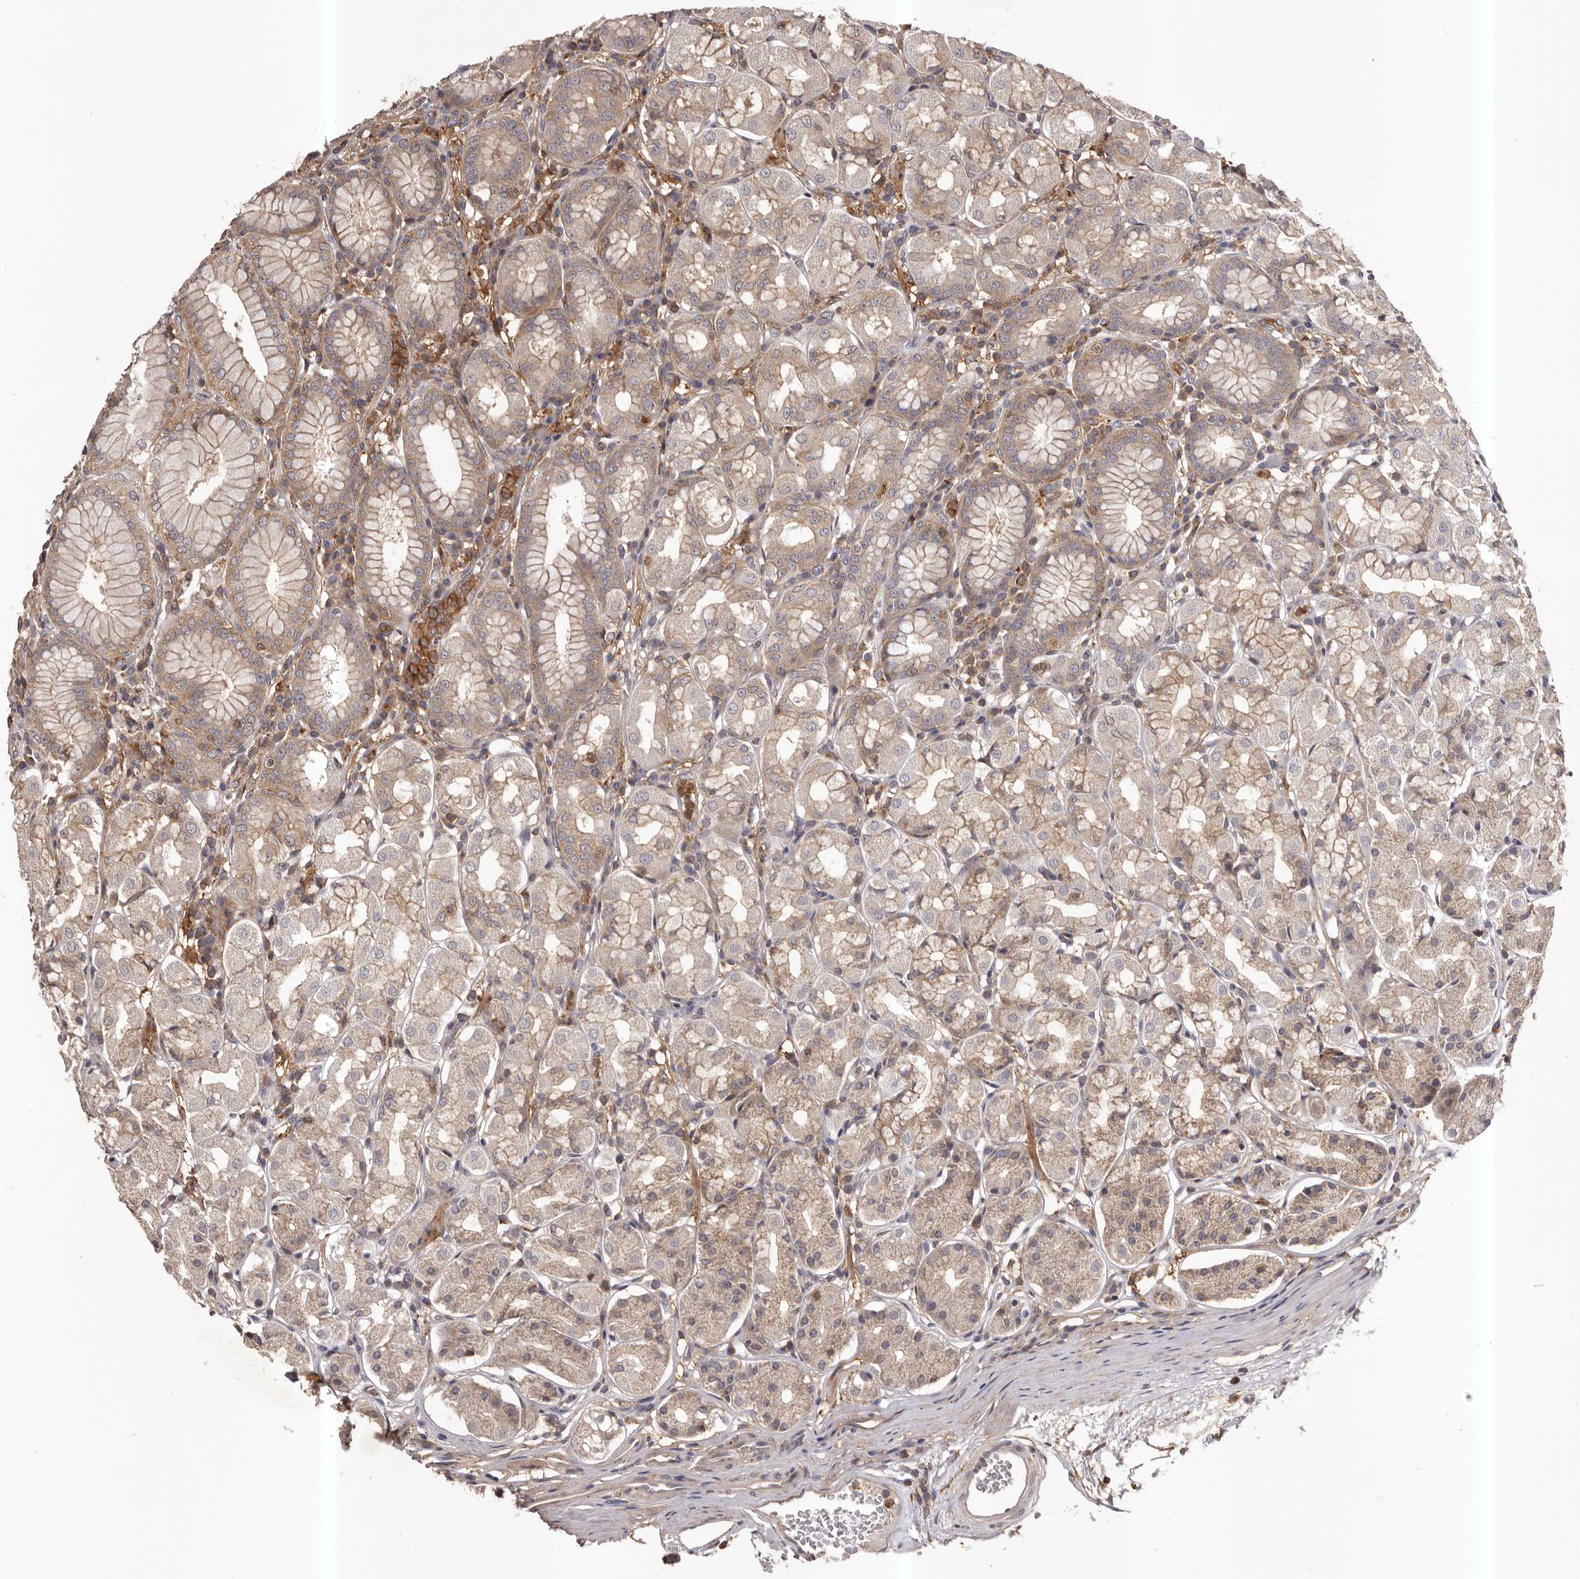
{"staining": {"intensity": "weak", "quantity": "25%-75%", "location": "cytoplasmic/membranous"}, "tissue": "stomach", "cell_type": "Glandular cells", "image_type": "normal", "snomed": [{"axis": "morphology", "description": "Normal tissue, NOS"}, {"axis": "topography", "description": "Stomach"}, {"axis": "topography", "description": "Stomach, lower"}], "caption": "A brown stain shows weak cytoplasmic/membranous expression of a protein in glandular cells of benign stomach.", "gene": "GLIPR2", "patient": {"sex": "female", "age": 56}}